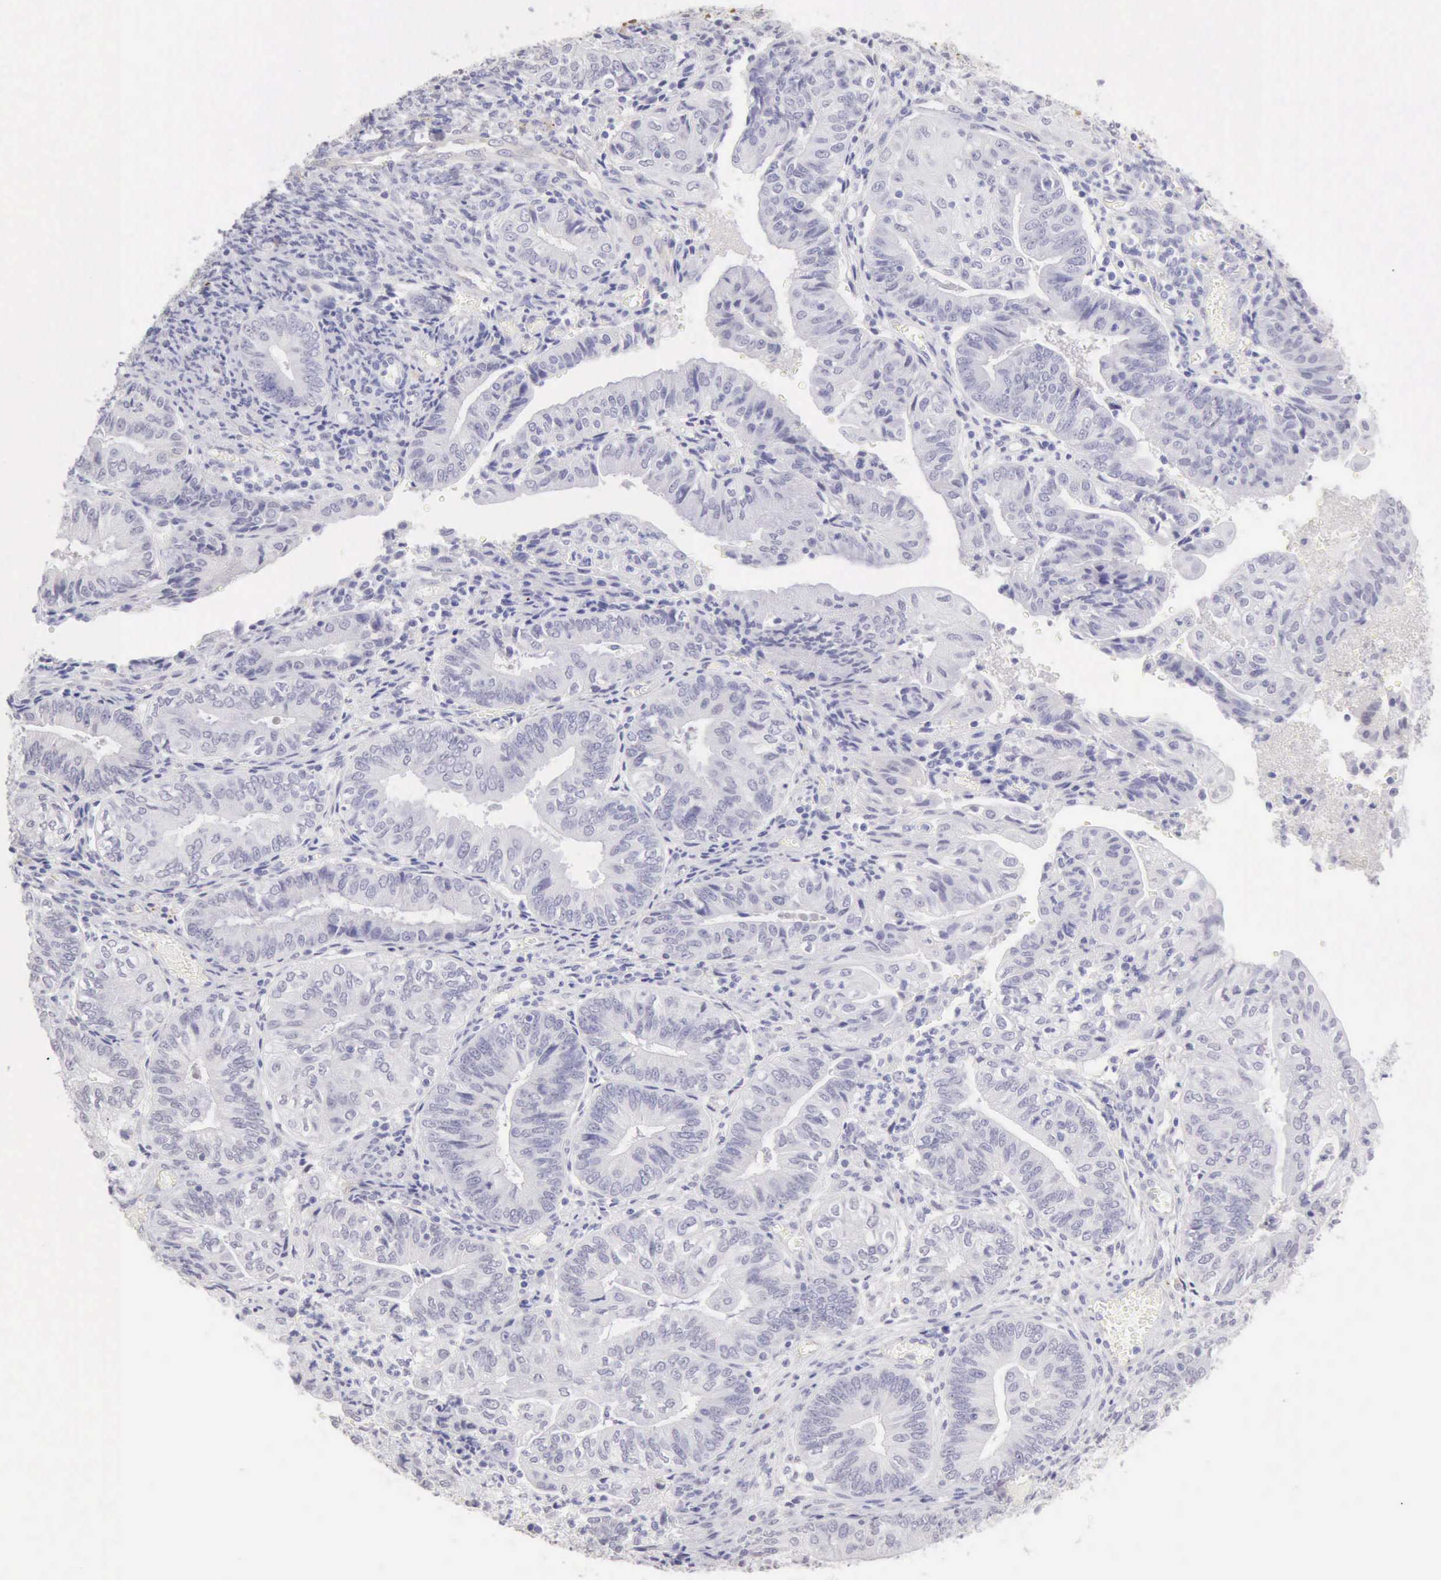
{"staining": {"intensity": "negative", "quantity": "none", "location": "none"}, "tissue": "endometrial cancer", "cell_type": "Tumor cells", "image_type": "cancer", "snomed": [{"axis": "morphology", "description": "Adenocarcinoma, NOS"}, {"axis": "topography", "description": "Endometrium"}], "caption": "The photomicrograph shows no significant expression in tumor cells of endometrial cancer (adenocarcinoma). (Stains: DAB (3,3'-diaminobenzidine) IHC with hematoxylin counter stain, Microscopy: brightfield microscopy at high magnification).", "gene": "RNASE1", "patient": {"sex": "female", "age": 55}}